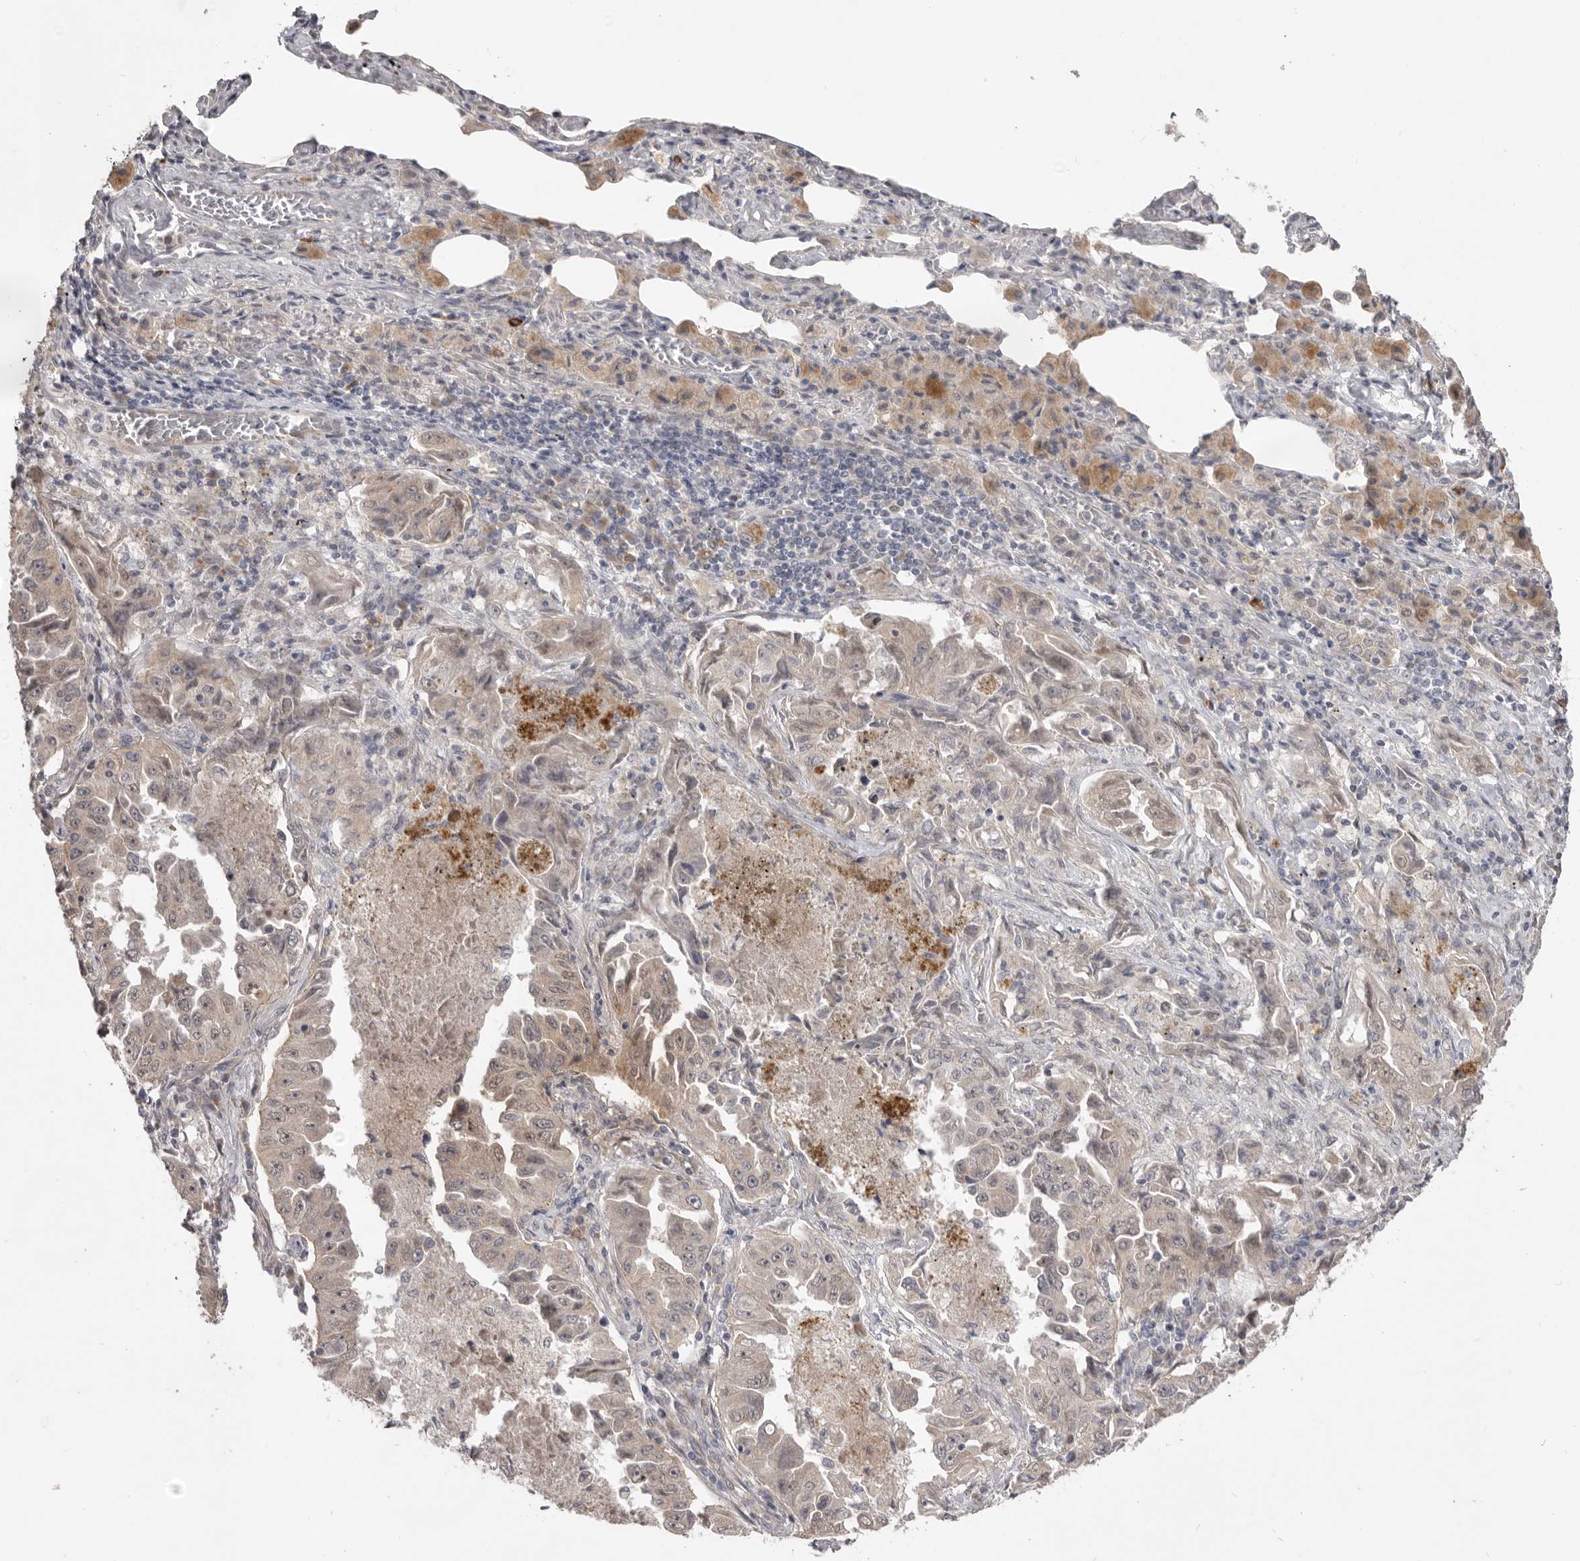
{"staining": {"intensity": "weak", "quantity": ">75%", "location": "cytoplasmic/membranous"}, "tissue": "lung cancer", "cell_type": "Tumor cells", "image_type": "cancer", "snomed": [{"axis": "morphology", "description": "Adenocarcinoma, NOS"}, {"axis": "topography", "description": "Lung"}], "caption": "Lung cancer stained with DAB (3,3'-diaminobenzidine) IHC reveals low levels of weak cytoplasmic/membranous staining in approximately >75% of tumor cells.", "gene": "NSUN4", "patient": {"sex": "female", "age": 51}}